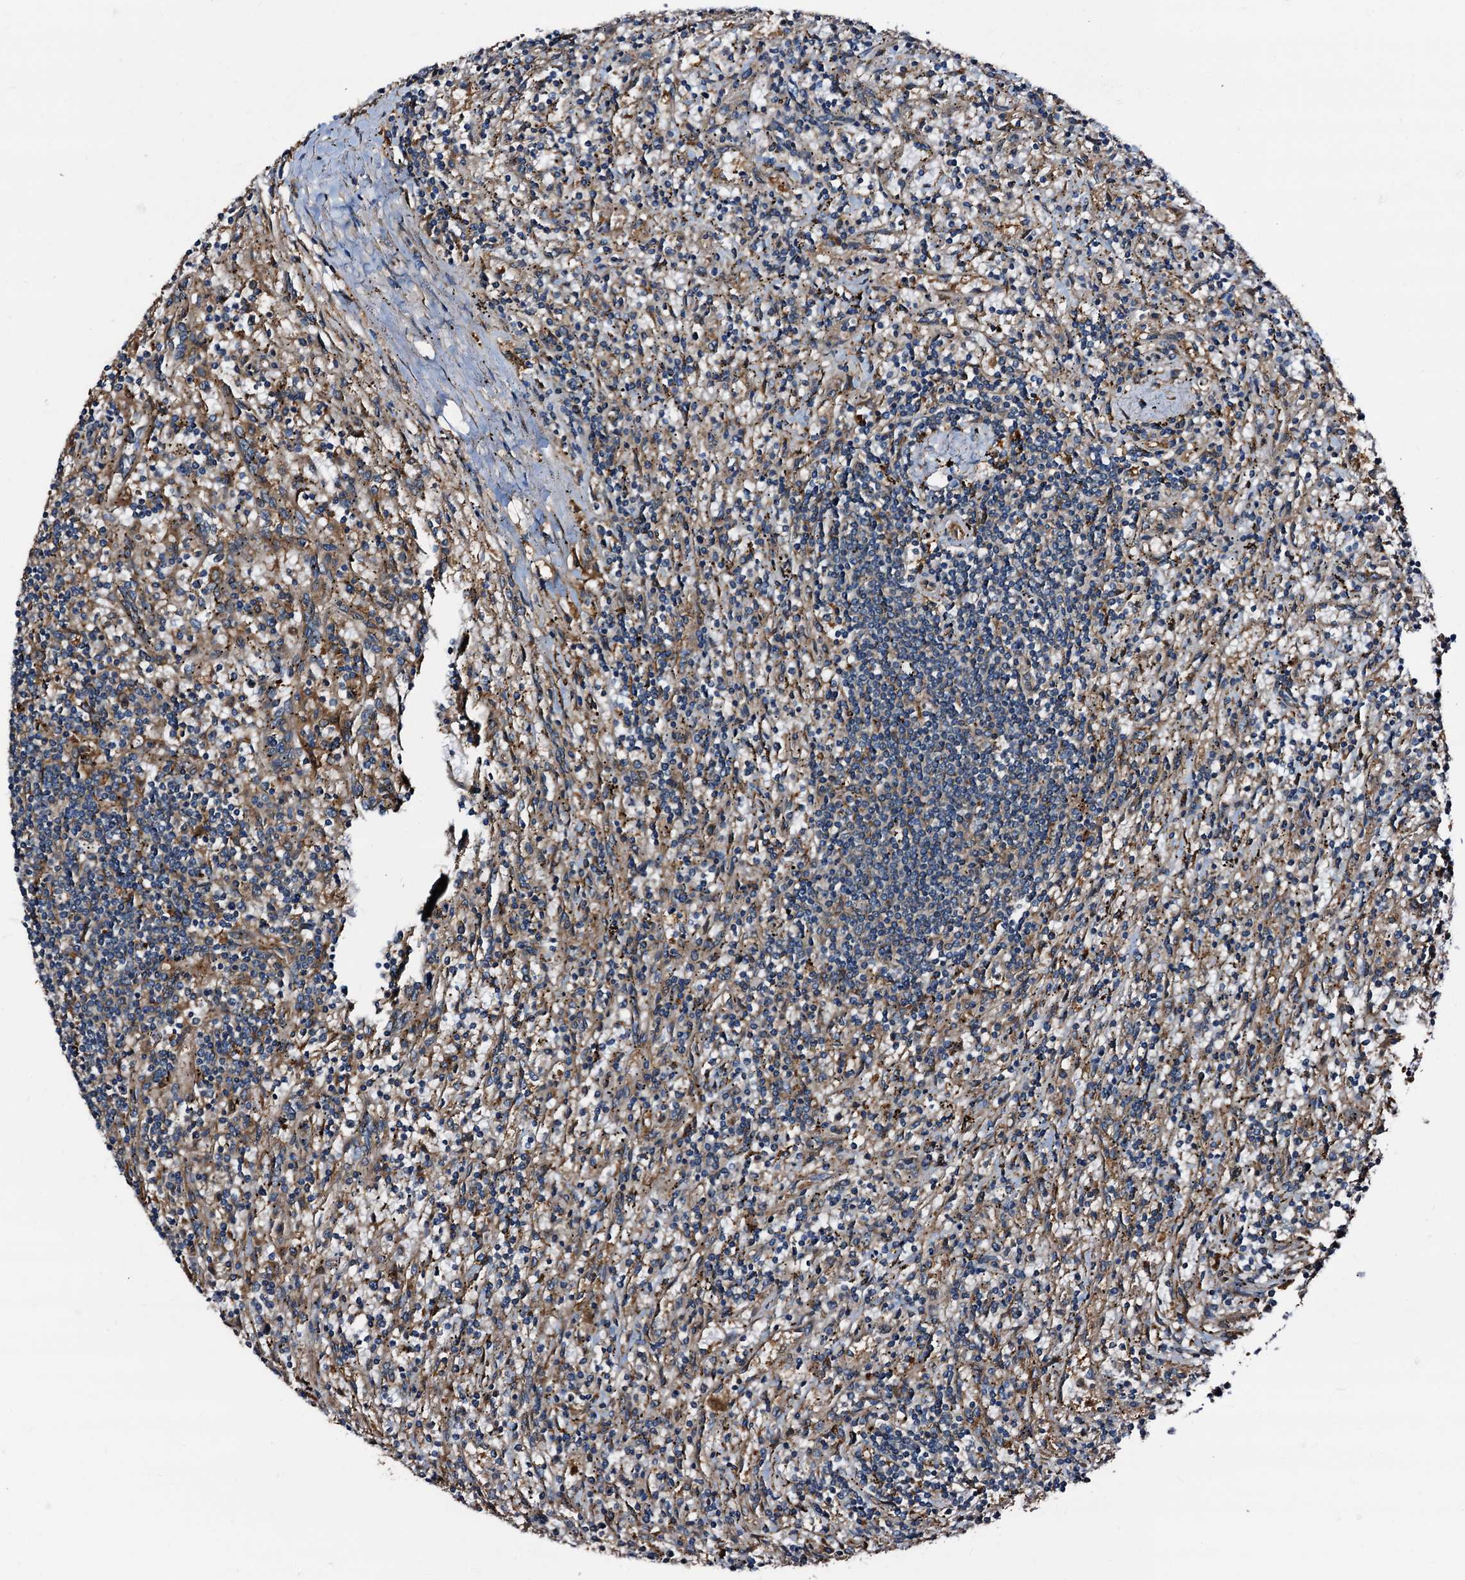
{"staining": {"intensity": "negative", "quantity": "none", "location": "none"}, "tissue": "lymphoma", "cell_type": "Tumor cells", "image_type": "cancer", "snomed": [{"axis": "morphology", "description": "Malignant lymphoma, non-Hodgkin's type, Low grade"}, {"axis": "topography", "description": "Spleen"}], "caption": "Immunohistochemistry photomicrograph of lymphoma stained for a protein (brown), which demonstrates no expression in tumor cells.", "gene": "PEX5", "patient": {"sex": "male", "age": 76}}